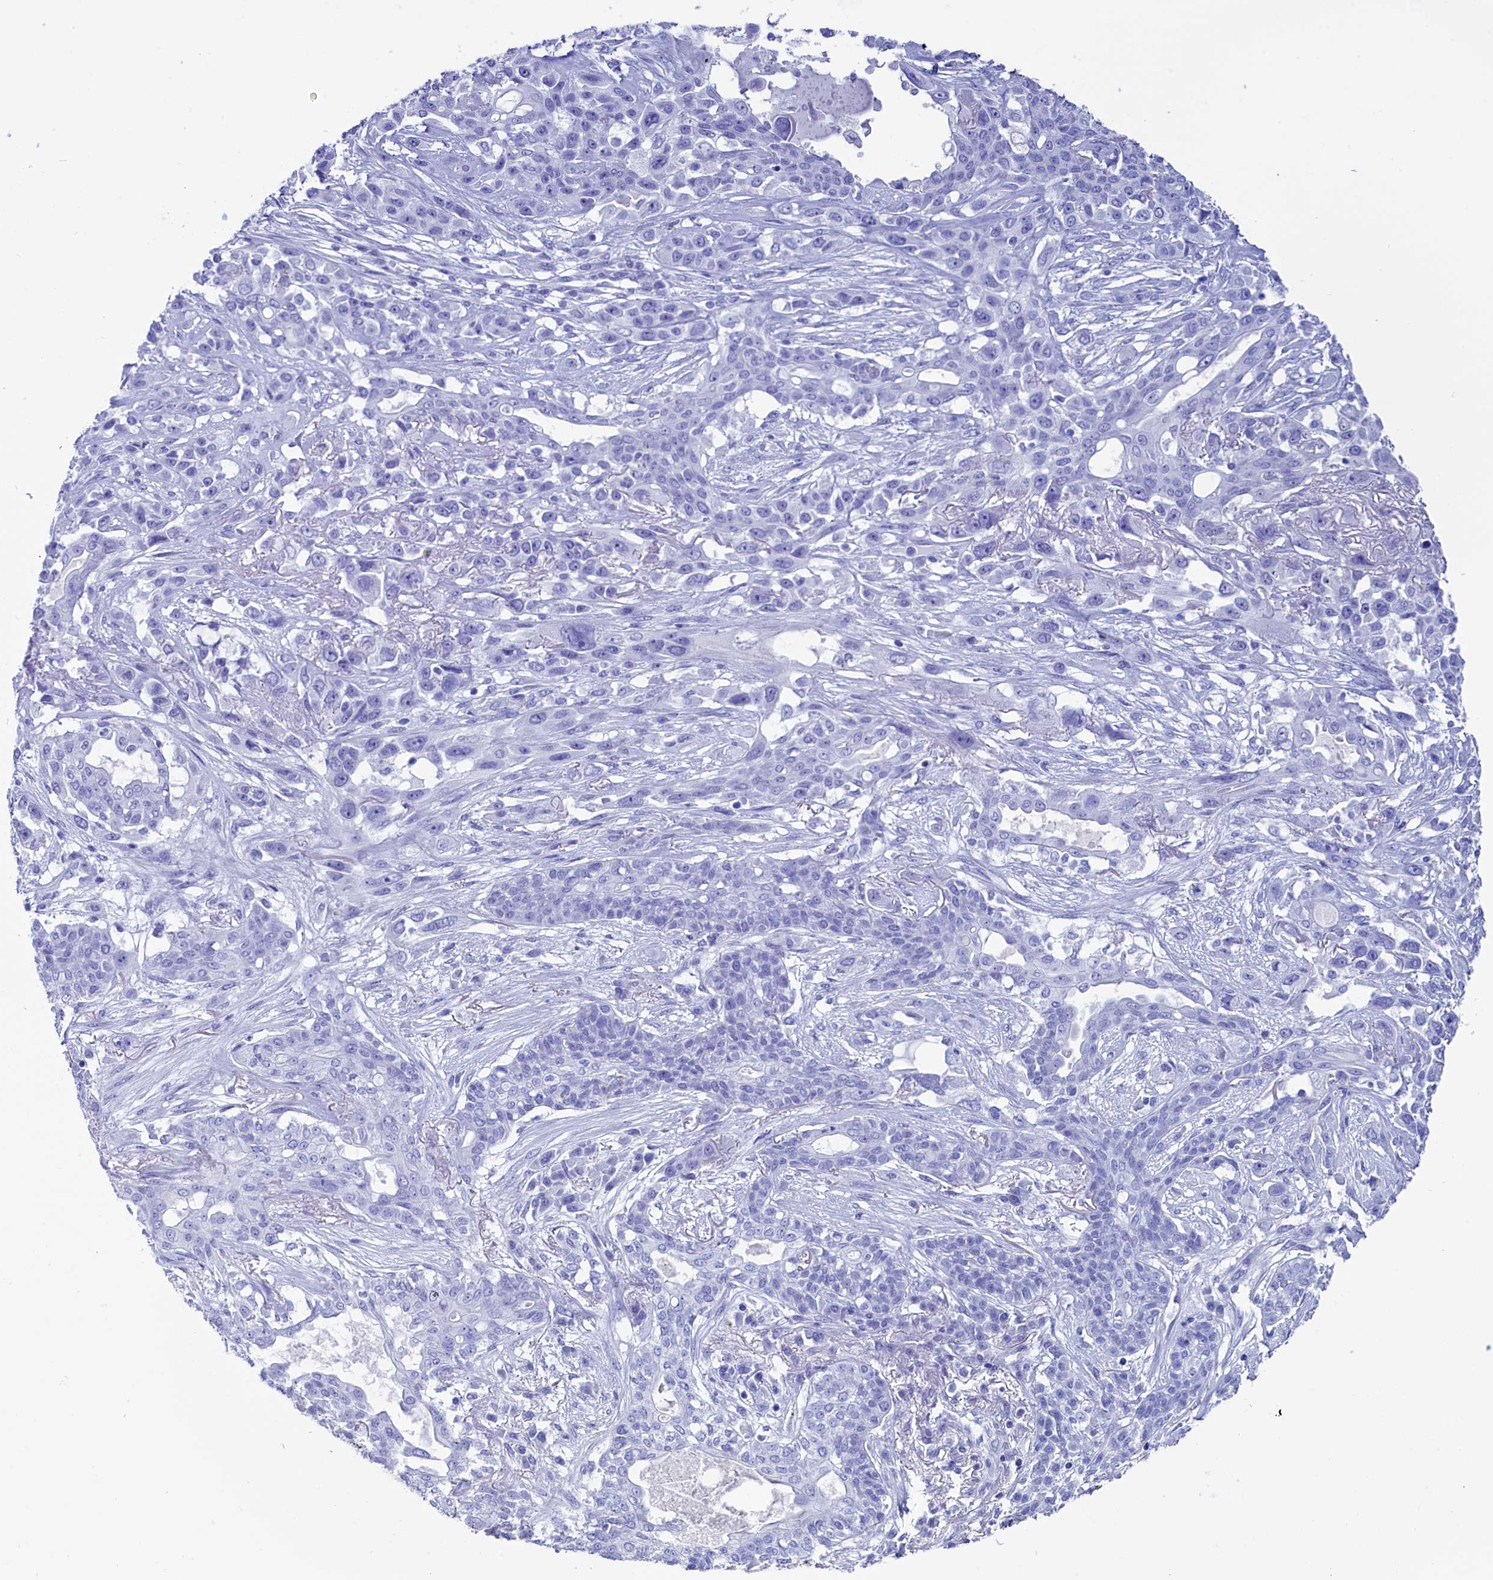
{"staining": {"intensity": "negative", "quantity": "none", "location": "none"}, "tissue": "lung cancer", "cell_type": "Tumor cells", "image_type": "cancer", "snomed": [{"axis": "morphology", "description": "Squamous cell carcinoma, NOS"}, {"axis": "topography", "description": "Lung"}], "caption": "A high-resolution image shows IHC staining of lung cancer, which exhibits no significant staining in tumor cells.", "gene": "ANKRD29", "patient": {"sex": "female", "age": 70}}